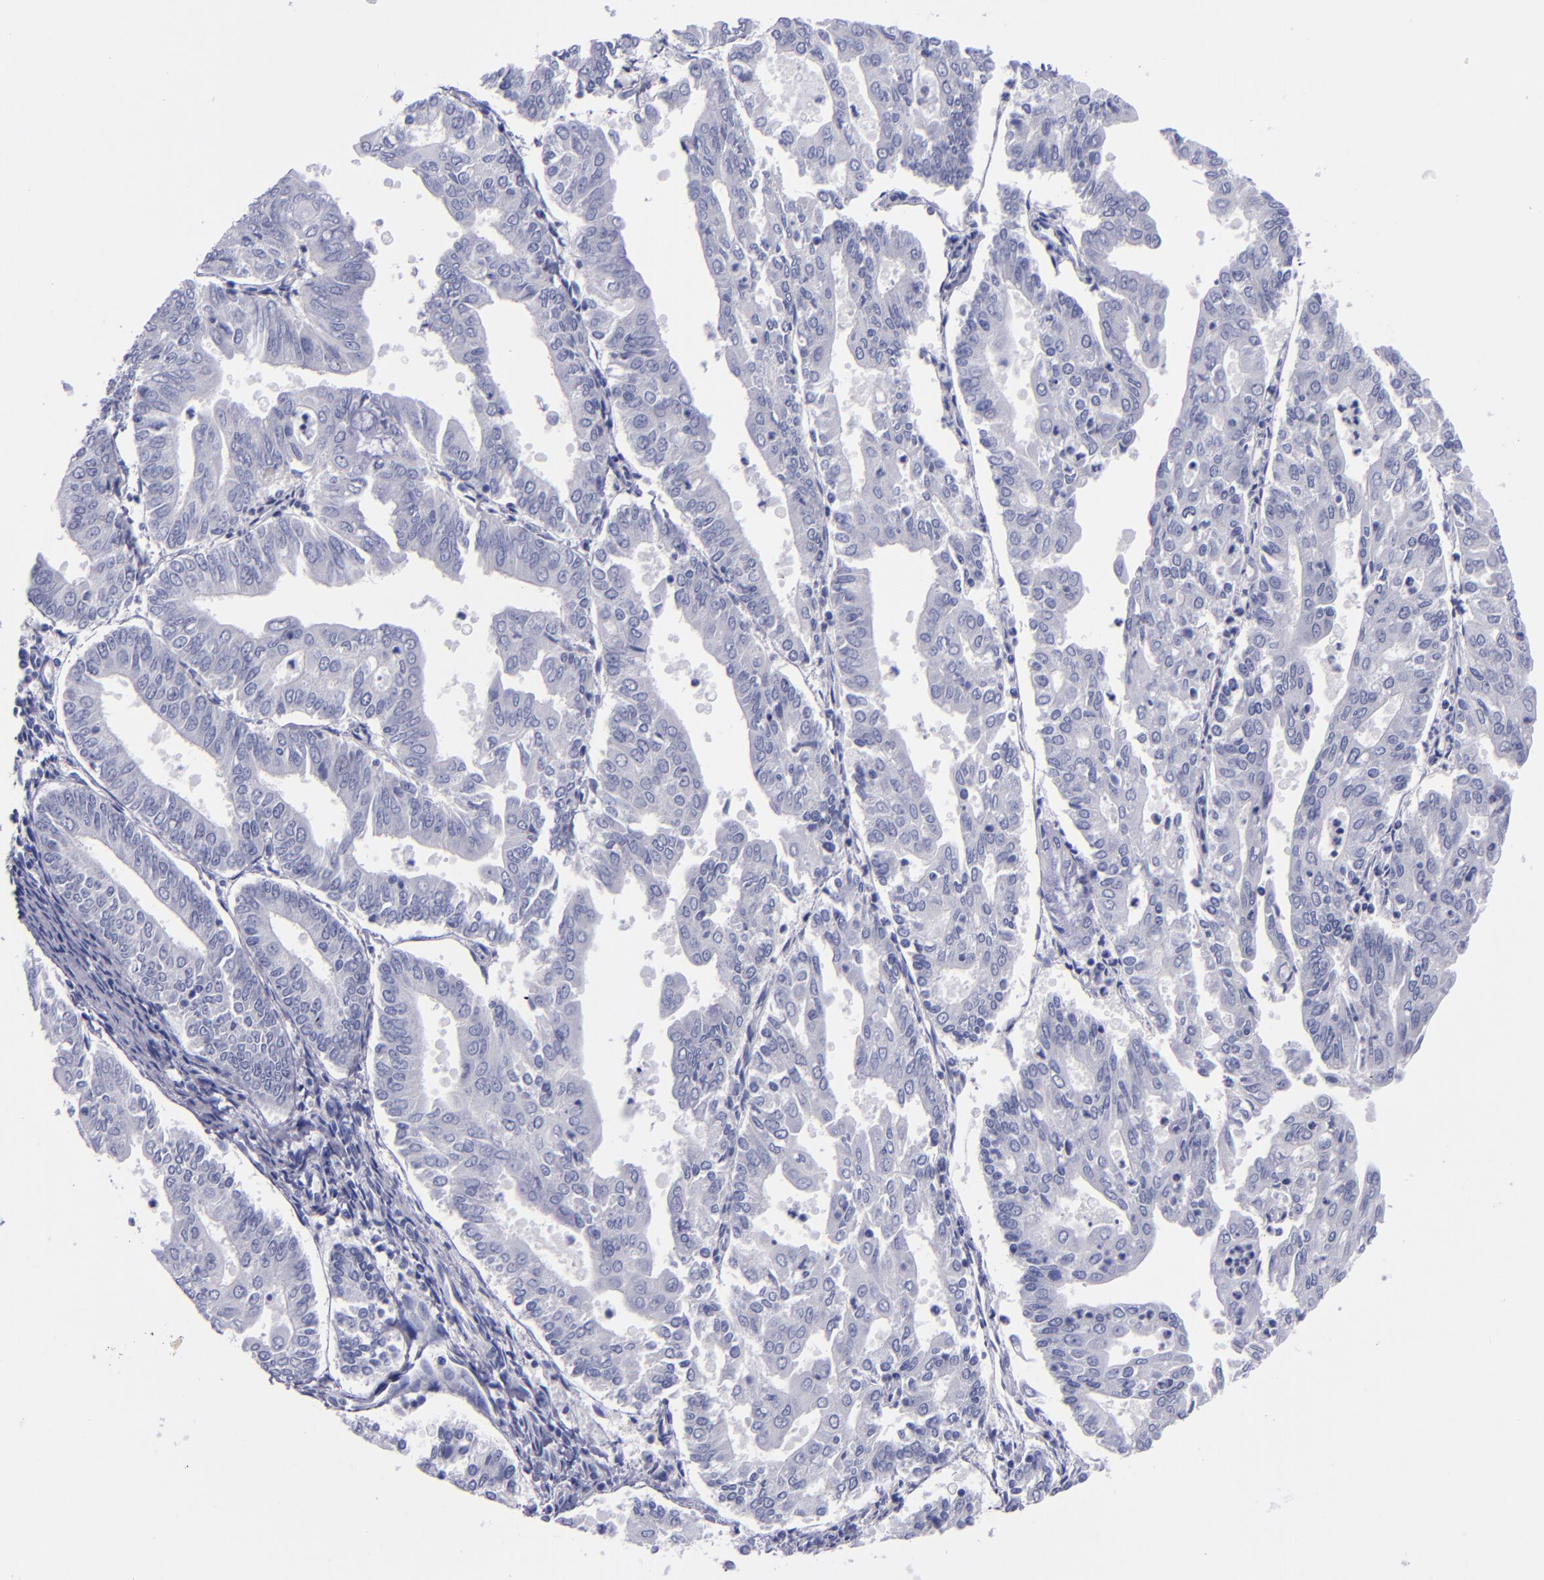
{"staining": {"intensity": "negative", "quantity": "none", "location": "none"}, "tissue": "endometrial cancer", "cell_type": "Tumor cells", "image_type": "cancer", "snomed": [{"axis": "morphology", "description": "Adenocarcinoma, NOS"}, {"axis": "topography", "description": "Endometrium"}], "caption": "High magnification brightfield microscopy of endometrial cancer stained with DAB (brown) and counterstained with hematoxylin (blue): tumor cells show no significant expression.", "gene": "MCM7", "patient": {"sex": "female", "age": 79}}